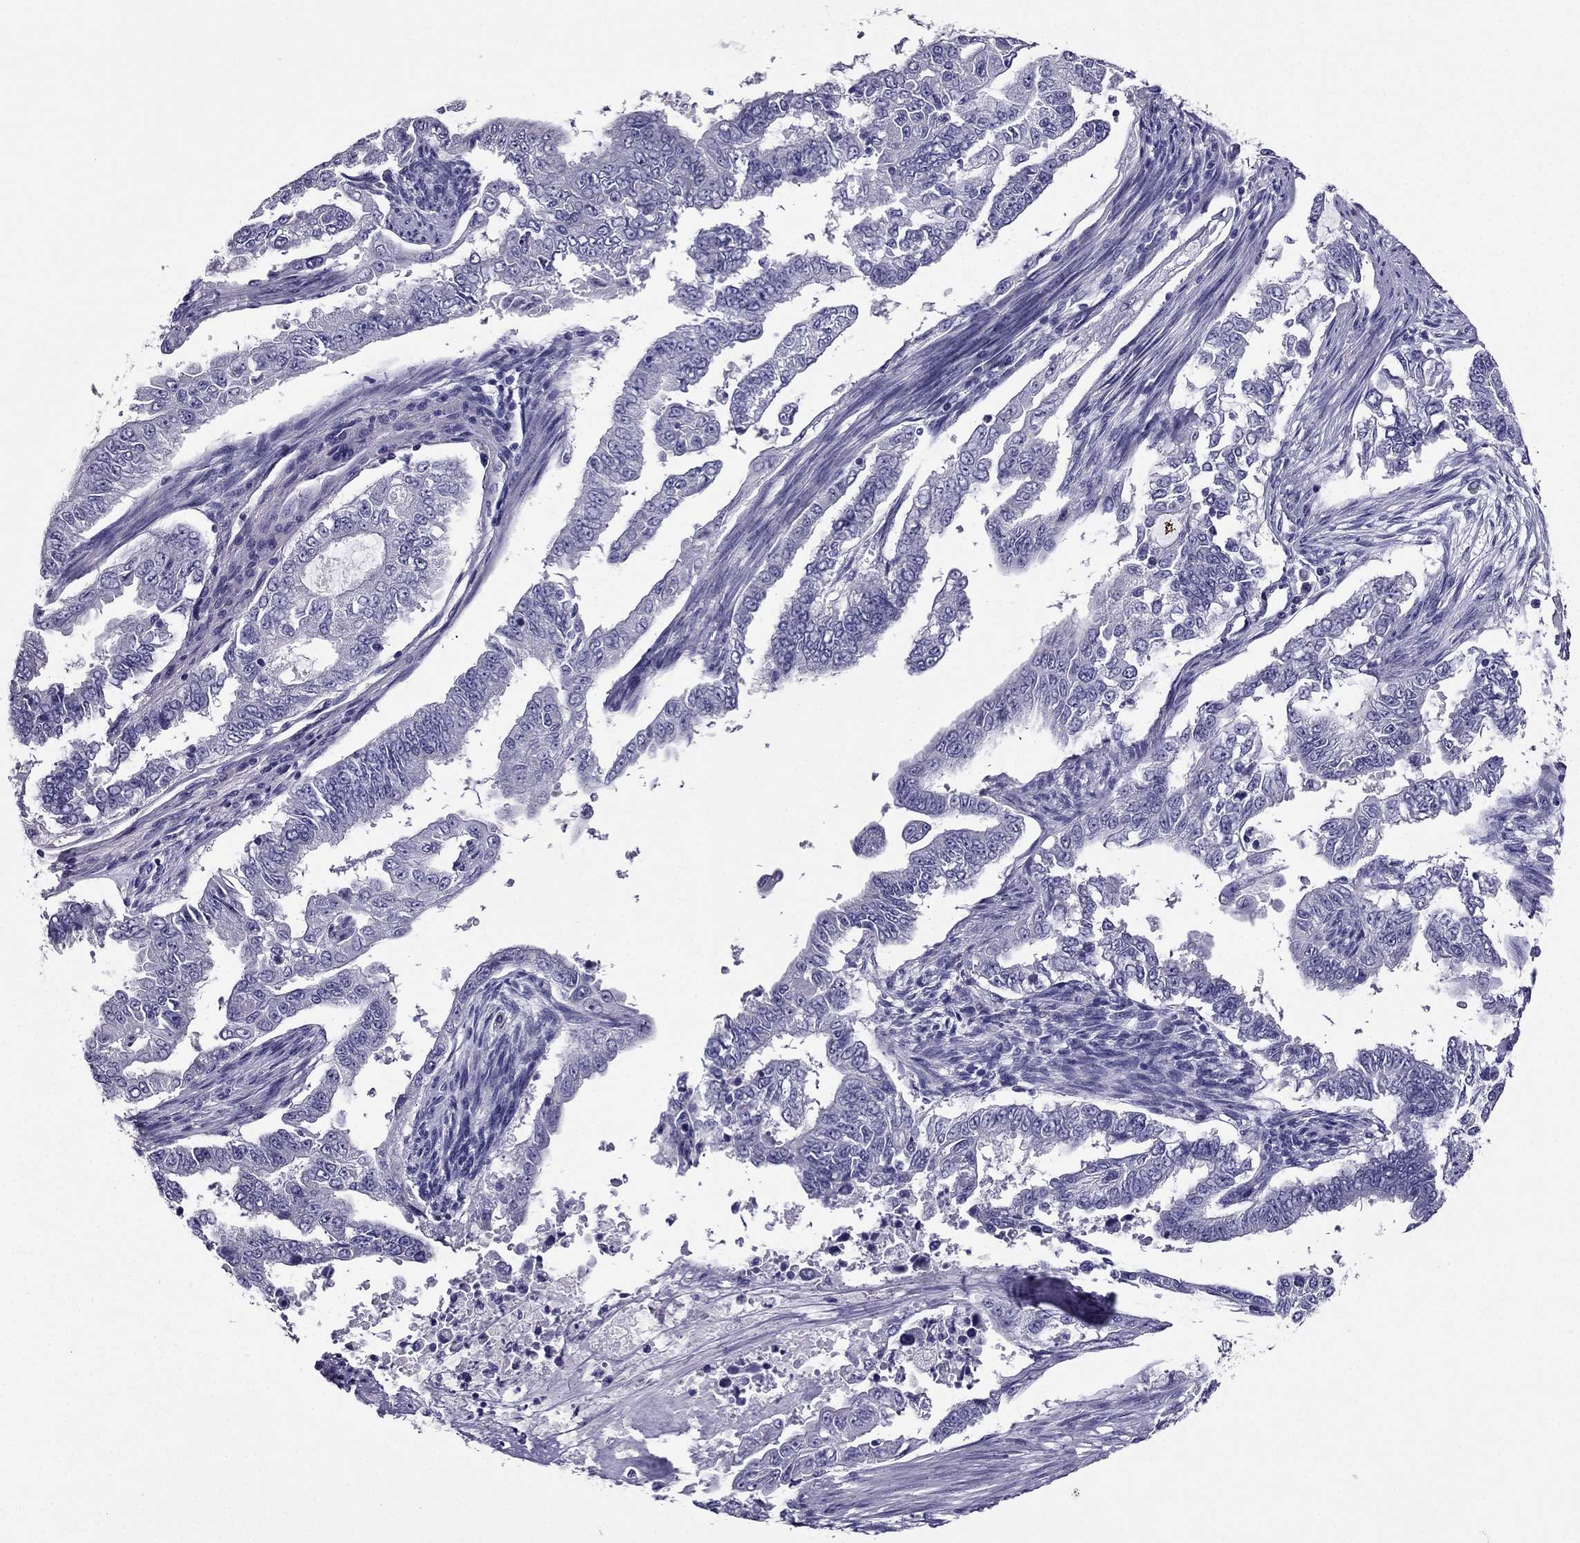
{"staining": {"intensity": "negative", "quantity": "none", "location": "none"}, "tissue": "endometrial cancer", "cell_type": "Tumor cells", "image_type": "cancer", "snomed": [{"axis": "morphology", "description": "Adenocarcinoma, NOS"}, {"axis": "topography", "description": "Uterus"}], "caption": "Immunohistochemical staining of endometrial adenocarcinoma displays no significant expression in tumor cells.", "gene": "ZNF541", "patient": {"sex": "female", "age": 59}}